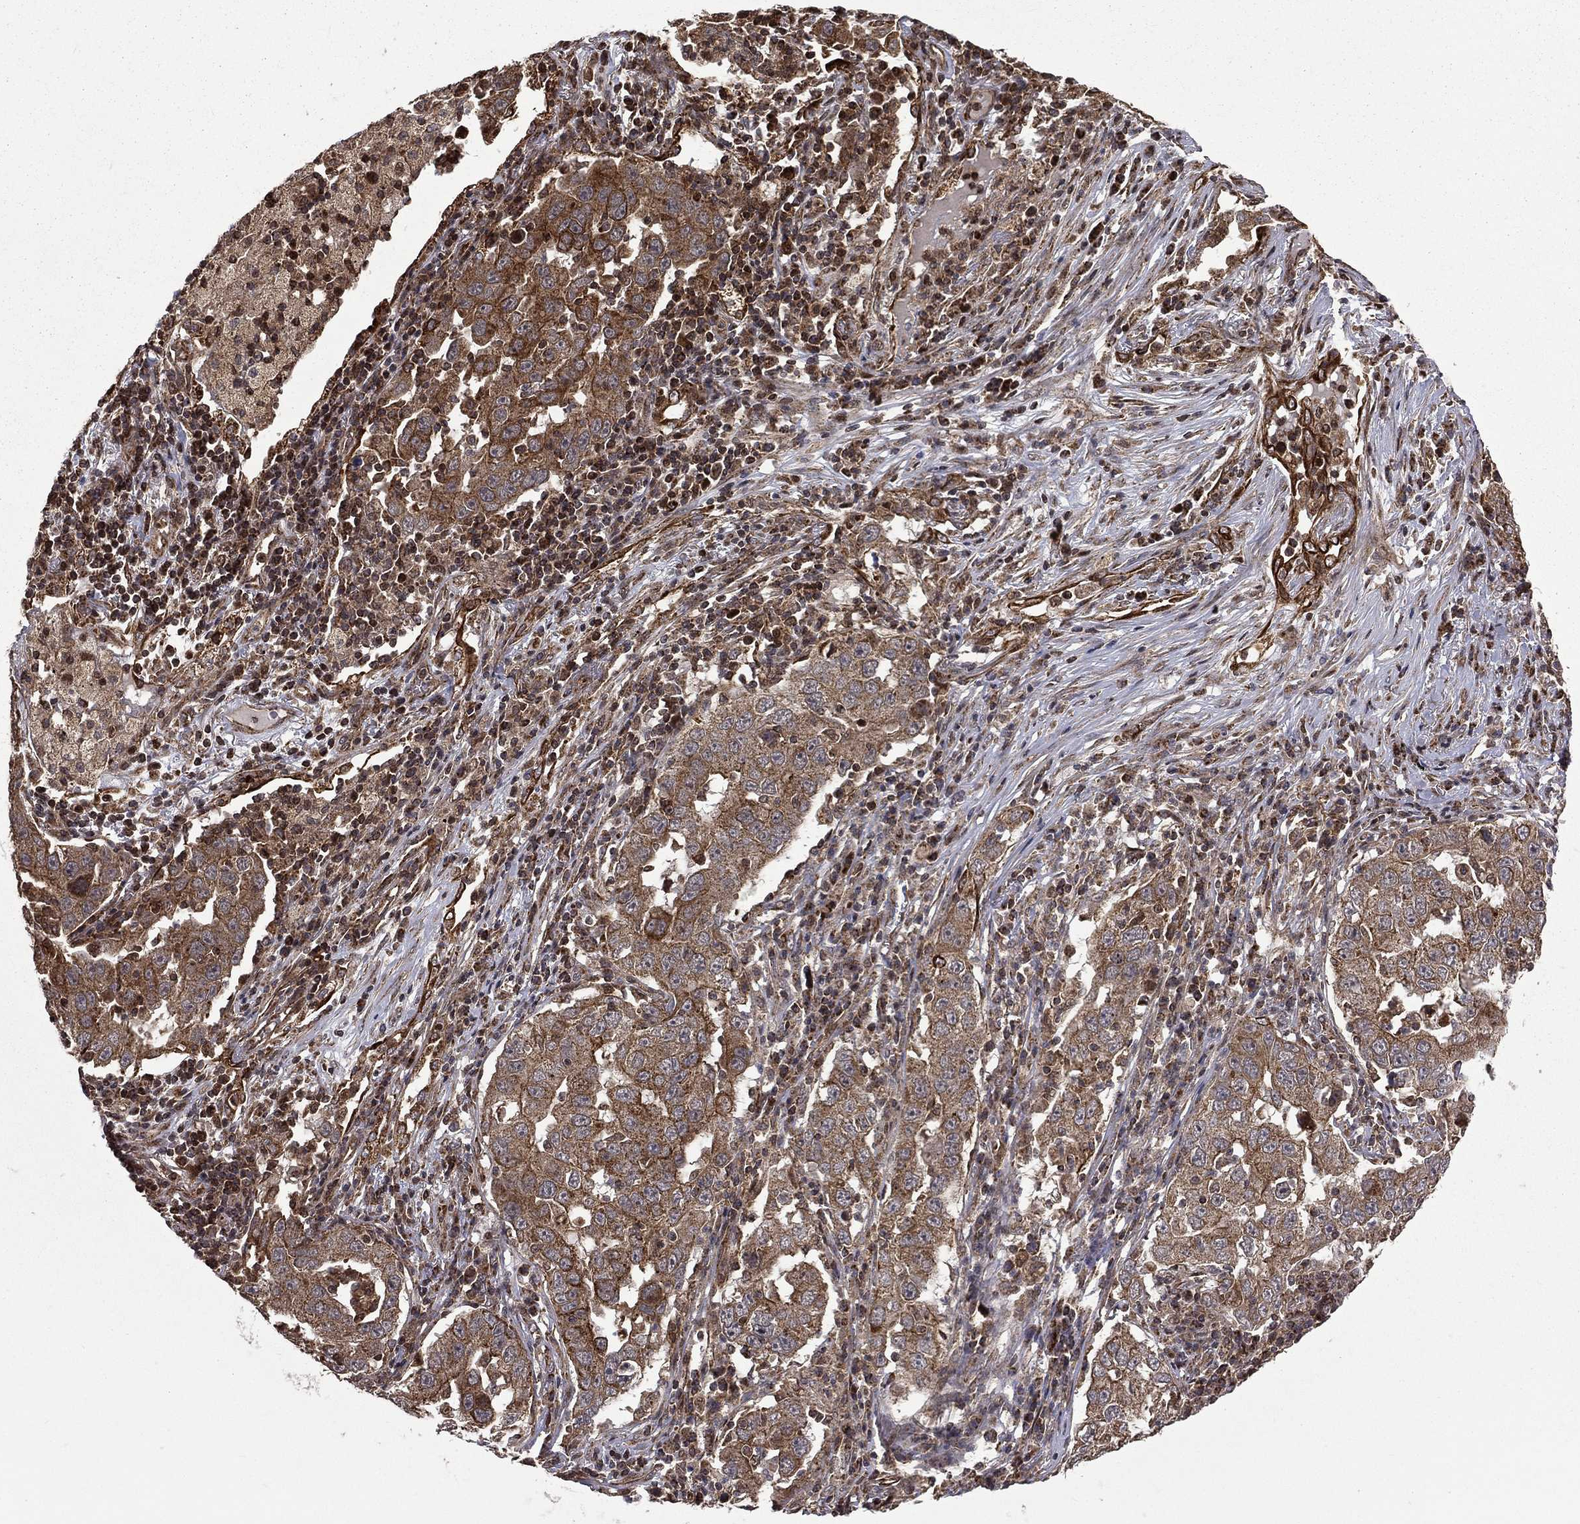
{"staining": {"intensity": "moderate", "quantity": ">75%", "location": "cytoplasmic/membranous"}, "tissue": "lung cancer", "cell_type": "Tumor cells", "image_type": "cancer", "snomed": [{"axis": "morphology", "description": "Adenocarcinoma, NOS"}, {"axis": "topography", "description": "Lung"}], "caption": "A medium amount of moderate cytoplasmic/membranous positivity is appreciated in approximately >75% of tumor cells in lung adenocarcinoma tissue.", "gene": "GIMAP6", "patient": {"sex": "male", "age": 73}}